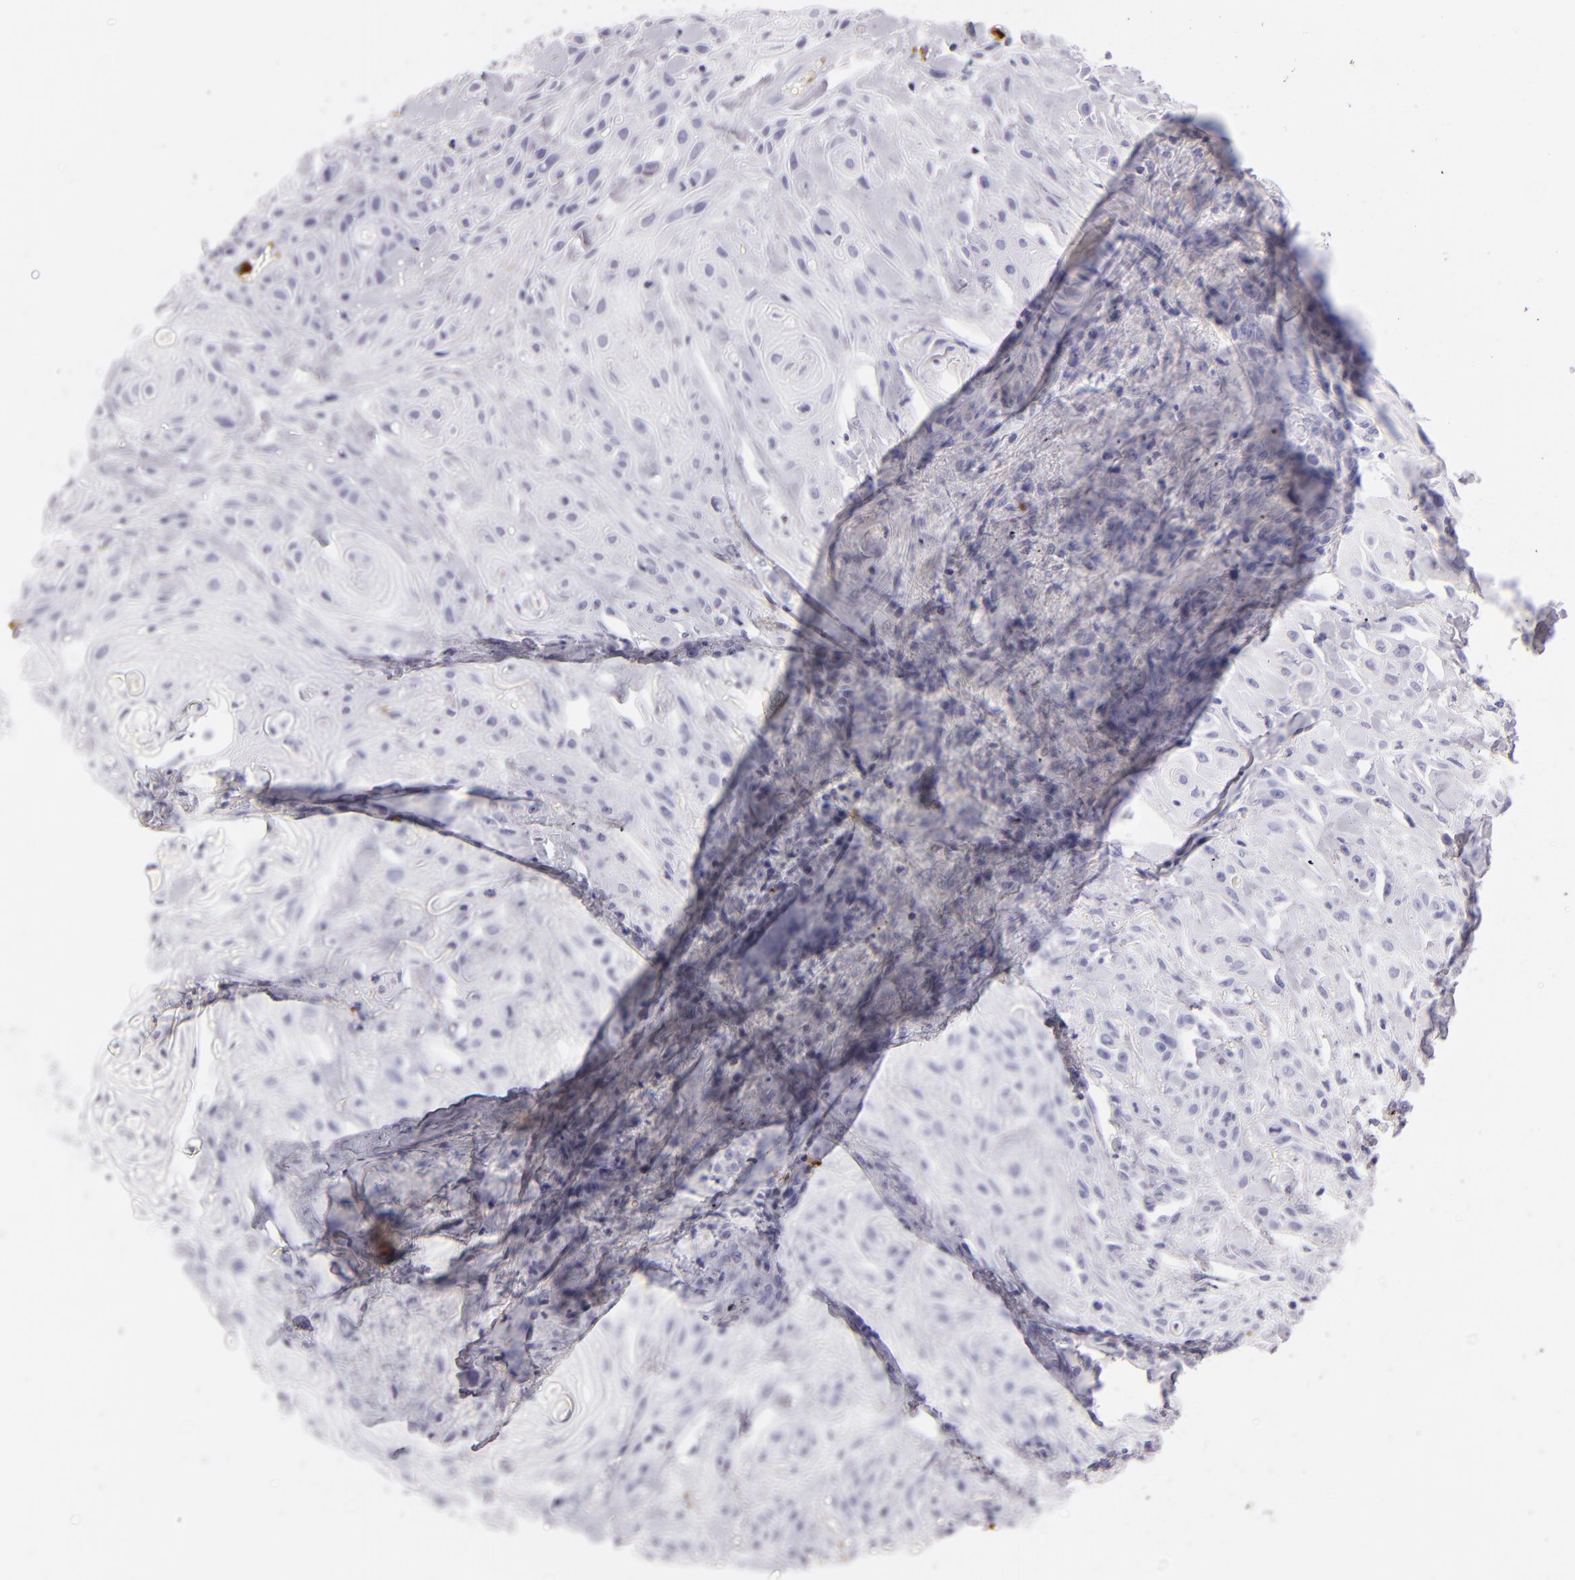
{"staining": {"intensity": "negative", "quantity": "none", "location": "none"}, "tissue": "skin cancer", "cell_type": "Tumor cells", "image_type": "cancer", "snomed": [{"axis": "morphology", "description": "Squamous cell carcinoma, NOS"}, {"axis": "topography", "description": "Skin"}, {"axis": "topography", "description": "Anal"}], "caption": "Squamous cell carcinoma (skin) was stained to show a protein in brown. There is no significant positivity in tumor cells.", "gene": "GP1BA", "patient": {"sex": "male", "age": 64}}